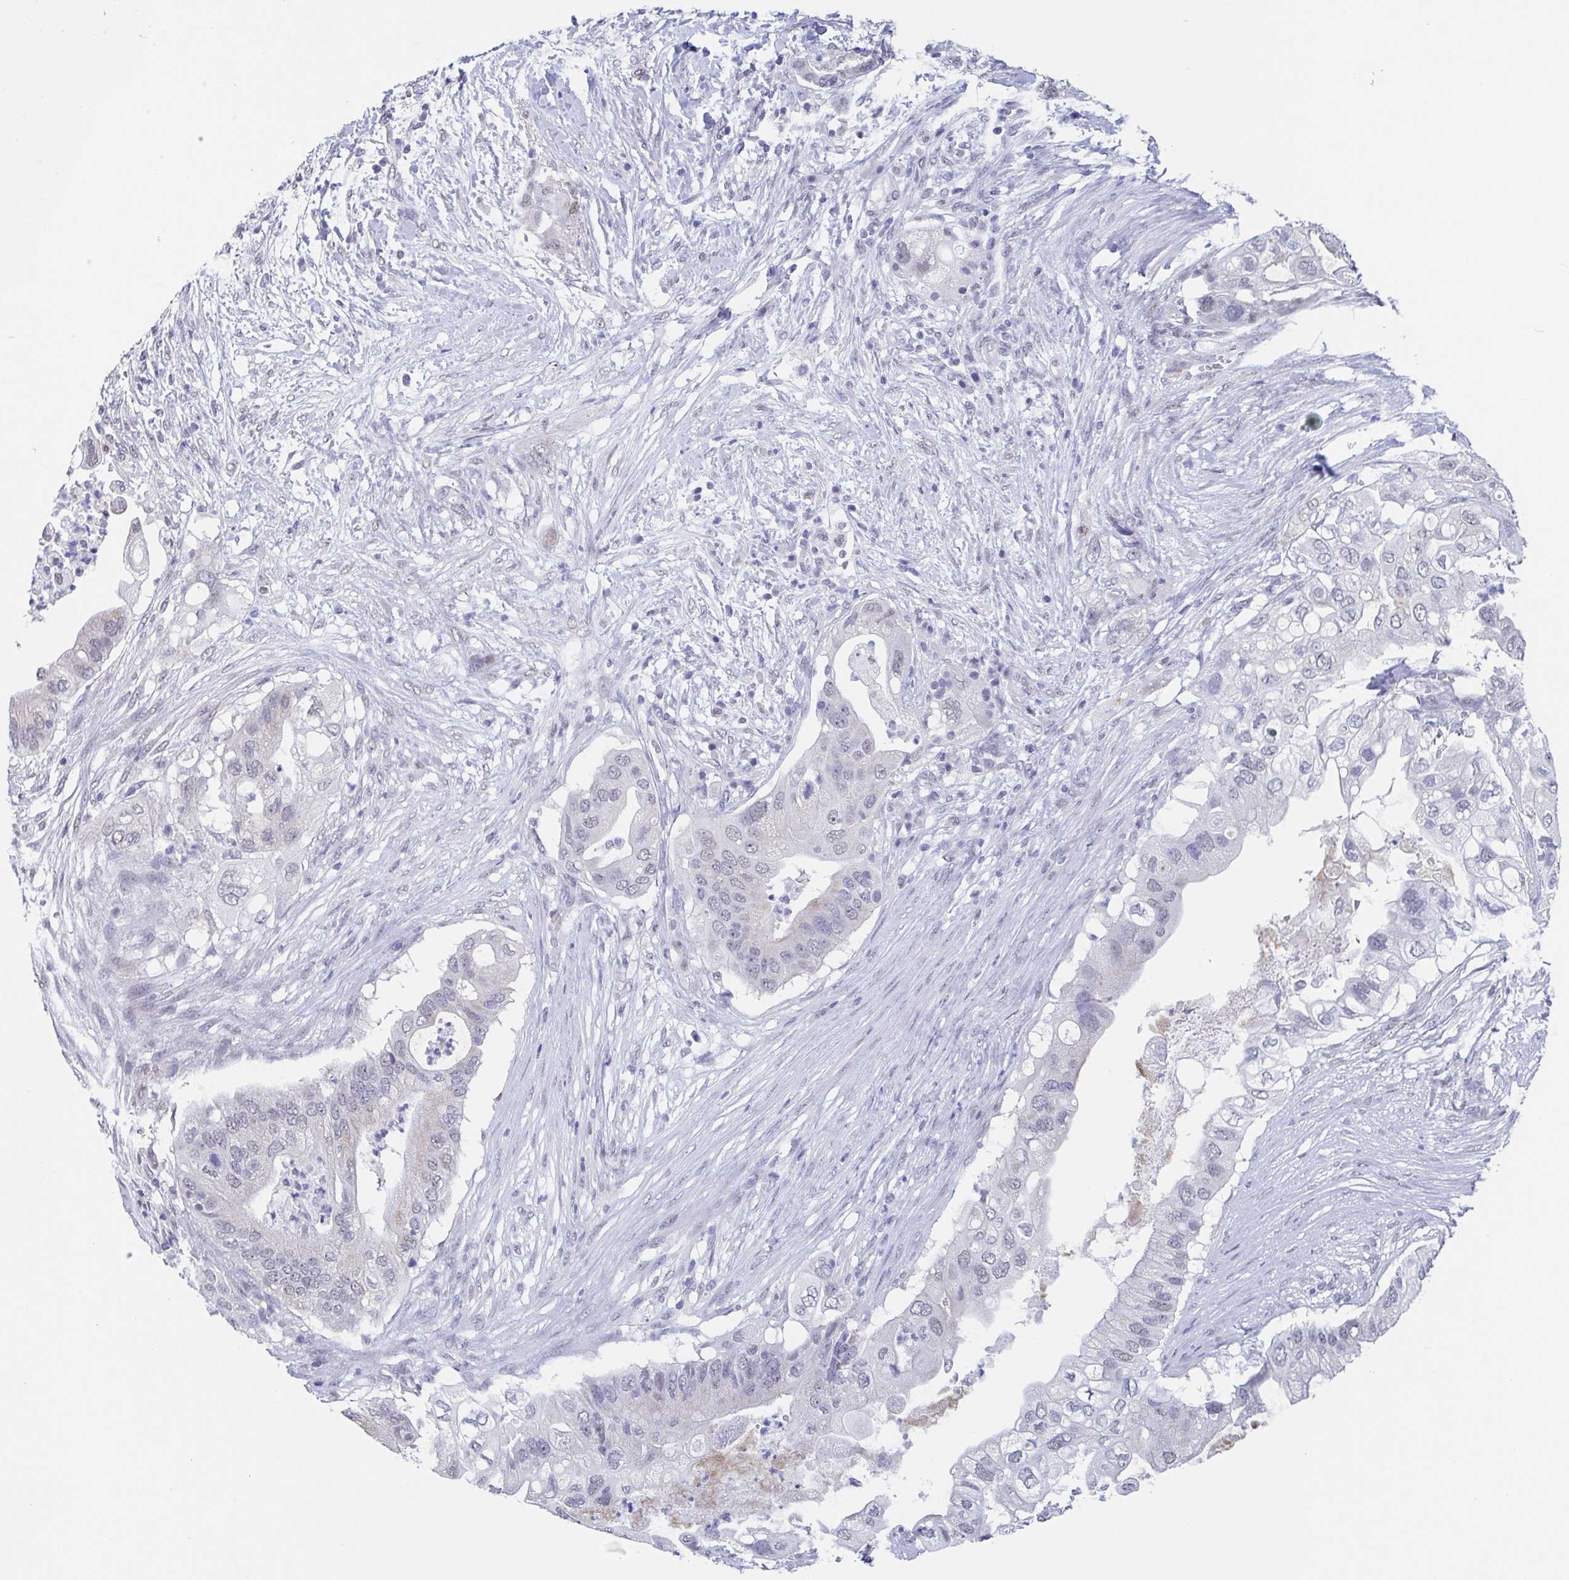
{"staining": {"intensity": "negative", "quantity": "none", "location": "none"}, "tissue": "pancreatic cancer", "cell_type": "Tumor cells", "image_type": "cancer", "snomed": [{"axis": "morphology", "description": "Adenocarcinoma, NOS"}, {"axis": "topography", "description": "Pancreas"}], "caption": "Immunohistochemical staining of human pancreatic cancer displays no significant positivity in tumor cells.", "gene": "TMEM92", "patient": {"sex": "female", "age": 72}}